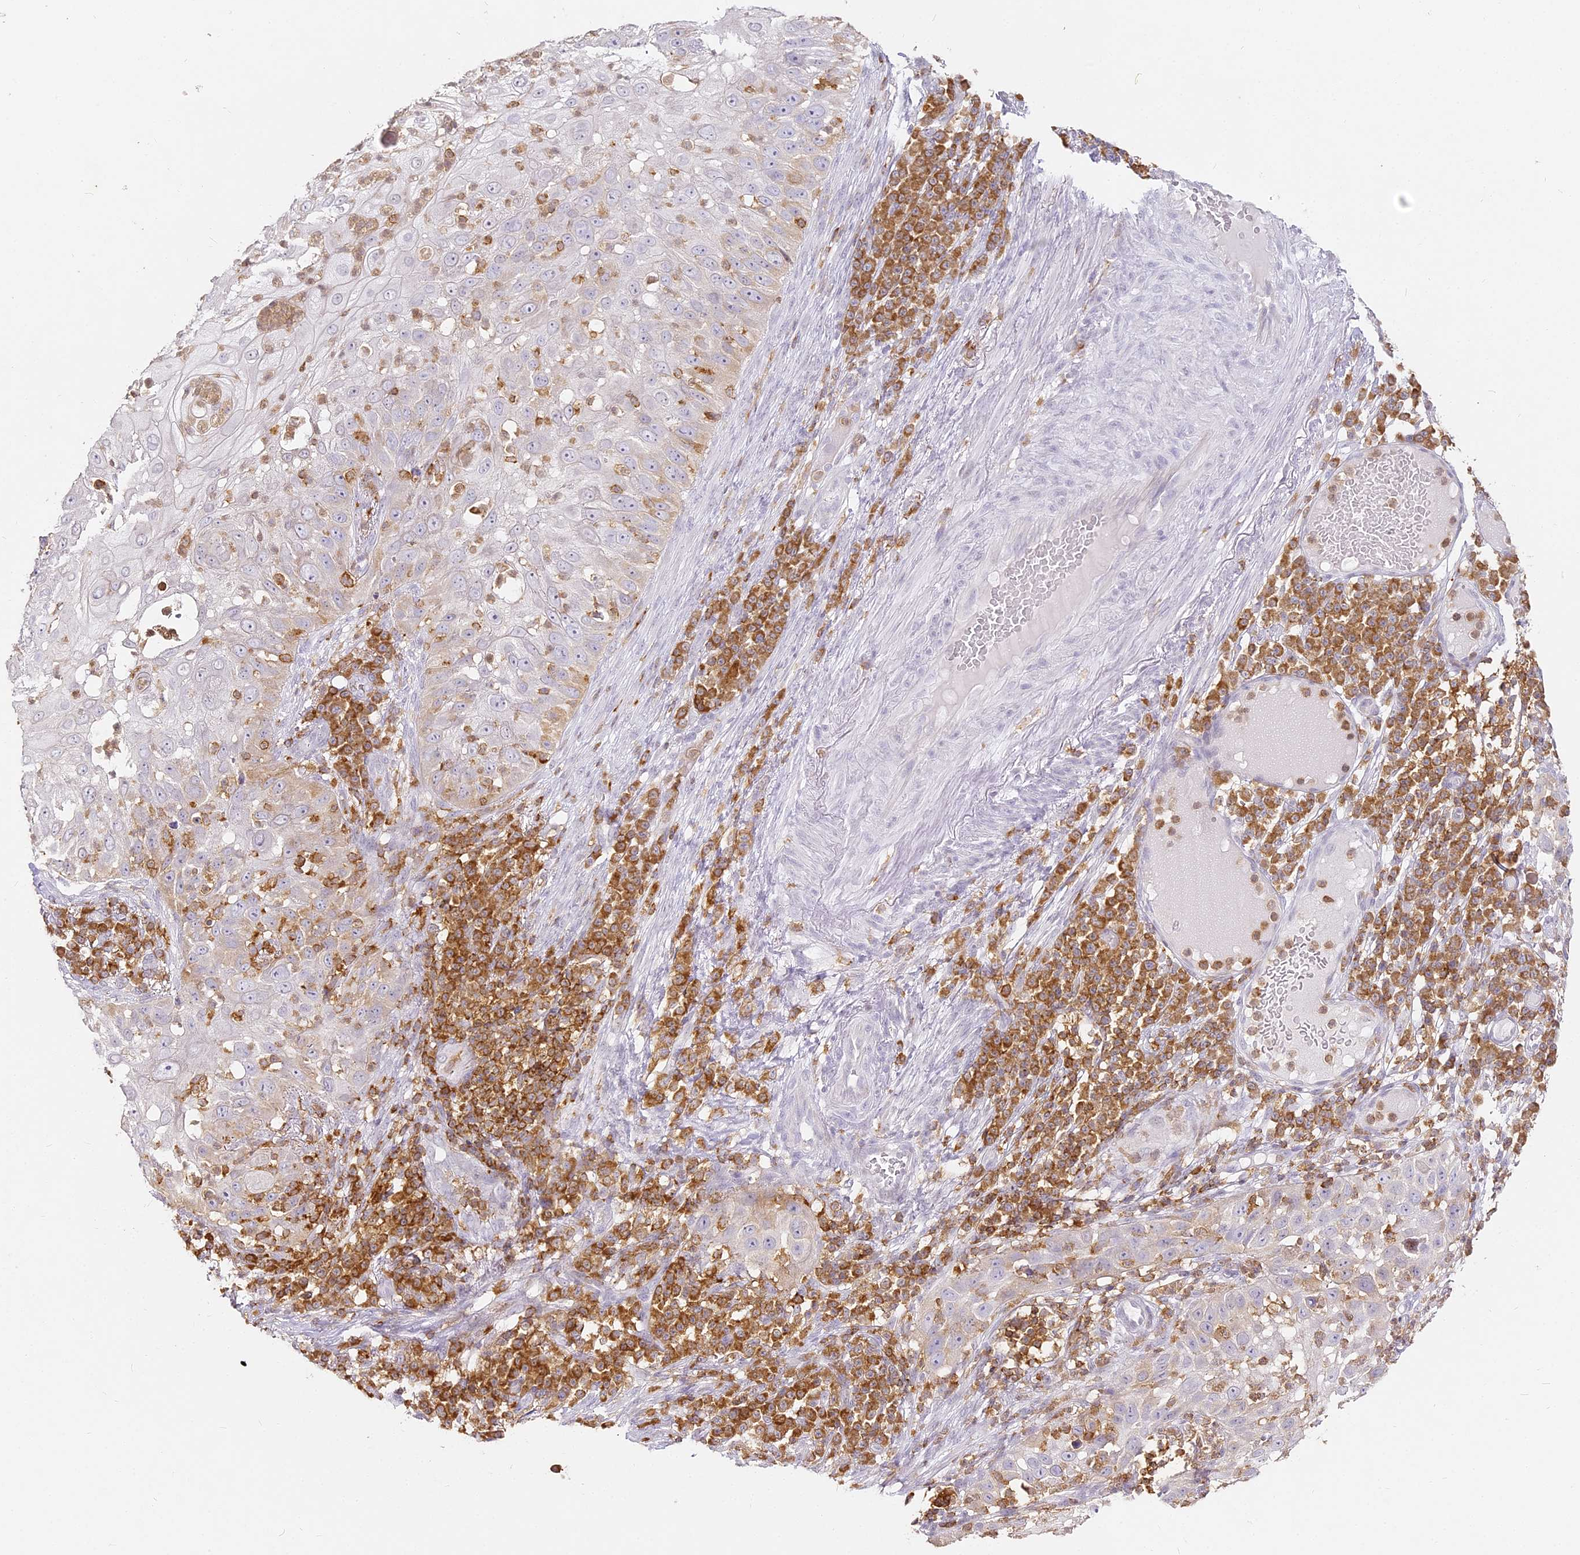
{"staining": {"intensity": "weak", "quantity": "<25%", "location": "cytoplasmic/membranous"}, "tissue": "skin cancer", "cell_type": "Tumor cells", "image_type": "cancer", "snomed": [{"axis": "morphology", "description": "Squamous cell carcinoma, NOS"}, {"axis": "topography", "description": "Skin"}], "caption": "DAB immunohistochemical staining of skin squamous cell carcinoma shows no significant expression in tumor cells.", "gene": "DOCK2", "patient": {"sex": "female", "age": 44}}